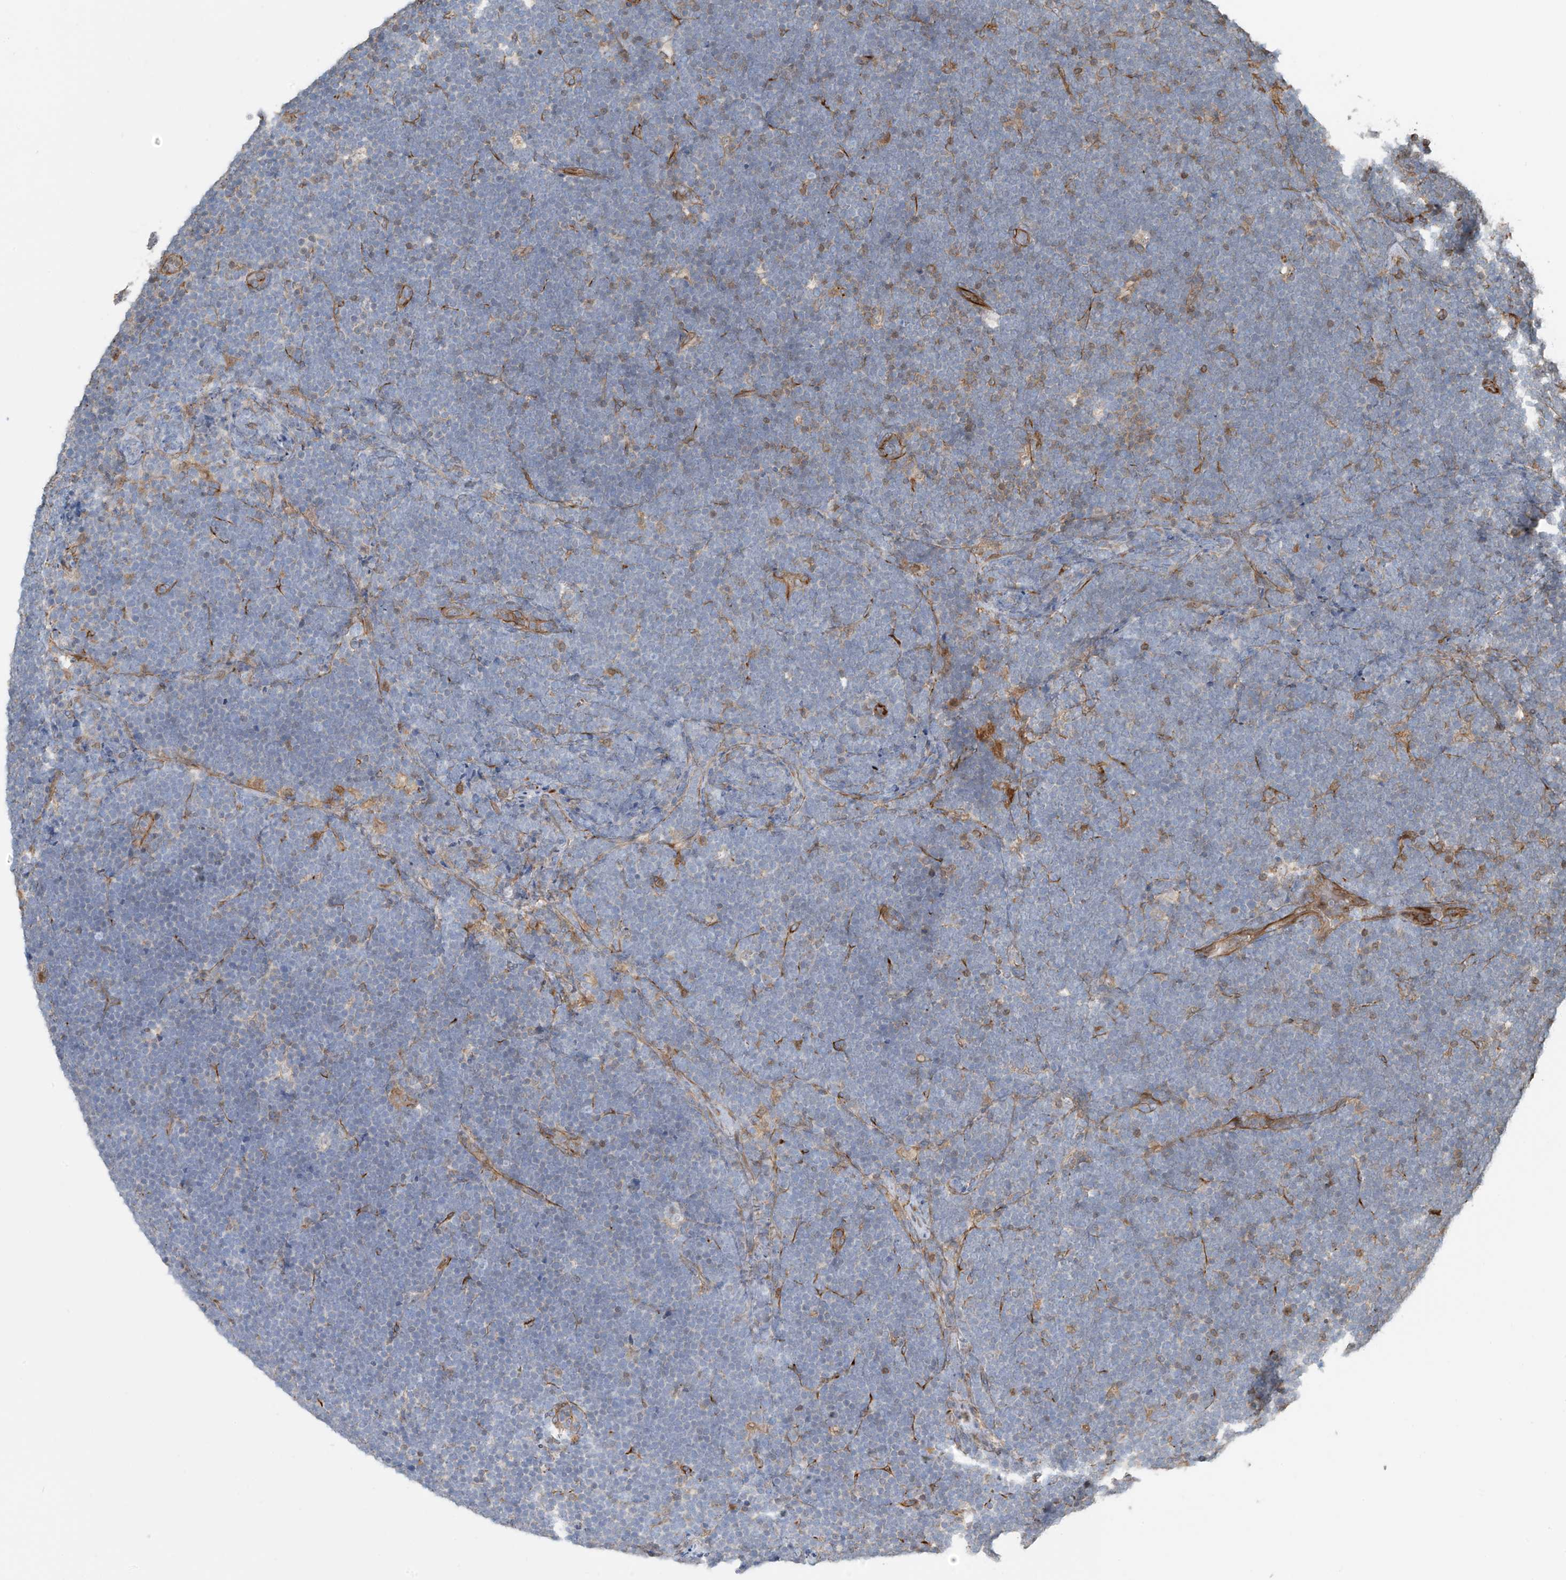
{"staining": {"intensity": "negative", "quantity": "none", "location": "none"}, "tissue": "lymphoma", "cell_type": "Tumor cells", "image_type": "cancer", "snomed": [{"axis": "morphology", "description": "Malignant lymphoma, non-Hodgkin's type, High grade"}, {"axis": "topography", "description": "Lymph node"}], "caption": "Immunohistochemistry (IHC) micrograph of neoplastic tissue: lymphoma stained with DAB (3,3'-diaminobenzidine) demonstrates no significant protein staining in tumor cells. (Immunohistochemistry (IHC), brightfield microscopy, high magnification).", "gene": "SH3BGRL3", "patient": {"sex": "male", "age": 13}}